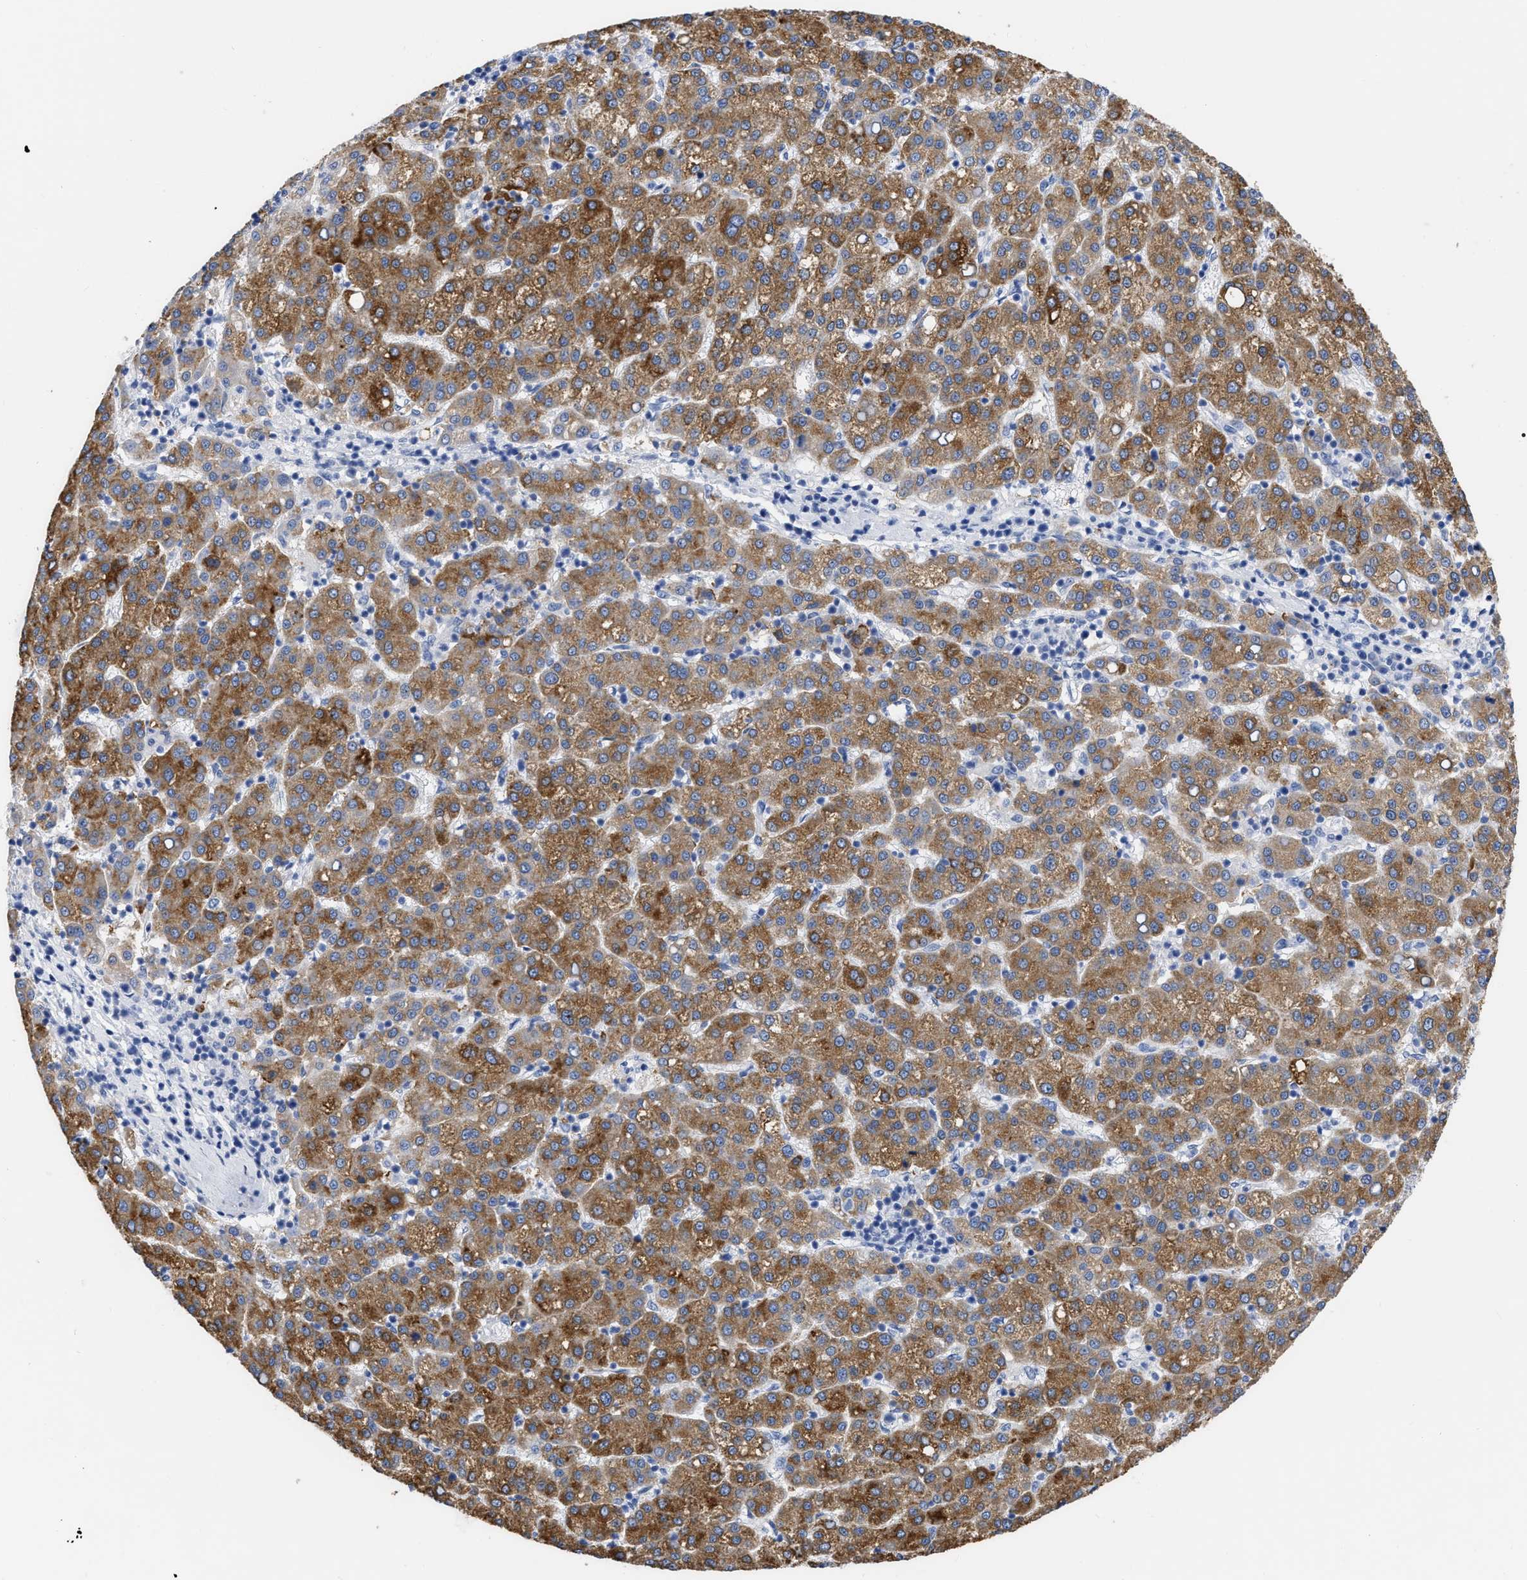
{"staining": {"intensity": "moderate", "quantity": ">75%", "location": "cytoplasmic/membranous"}, "tissue": "liver cancer", "cell_type": "Tumor cells", "image_type": "cancer", "snomed": [{"axis": "morphology", "description": "Carcinoma, Hepatocellular, NOS"}, {"axis": "topography", "description": "Liver"}], "caption": "Liver cancer (hepatocellular carcinoma) stained for a protein (brown) shows moderate cytoplasmic/membranous positive expression in about >75% of tumor cells.", "gene": "ANXA13", "patient": {"sex": "female", "age": 58}}